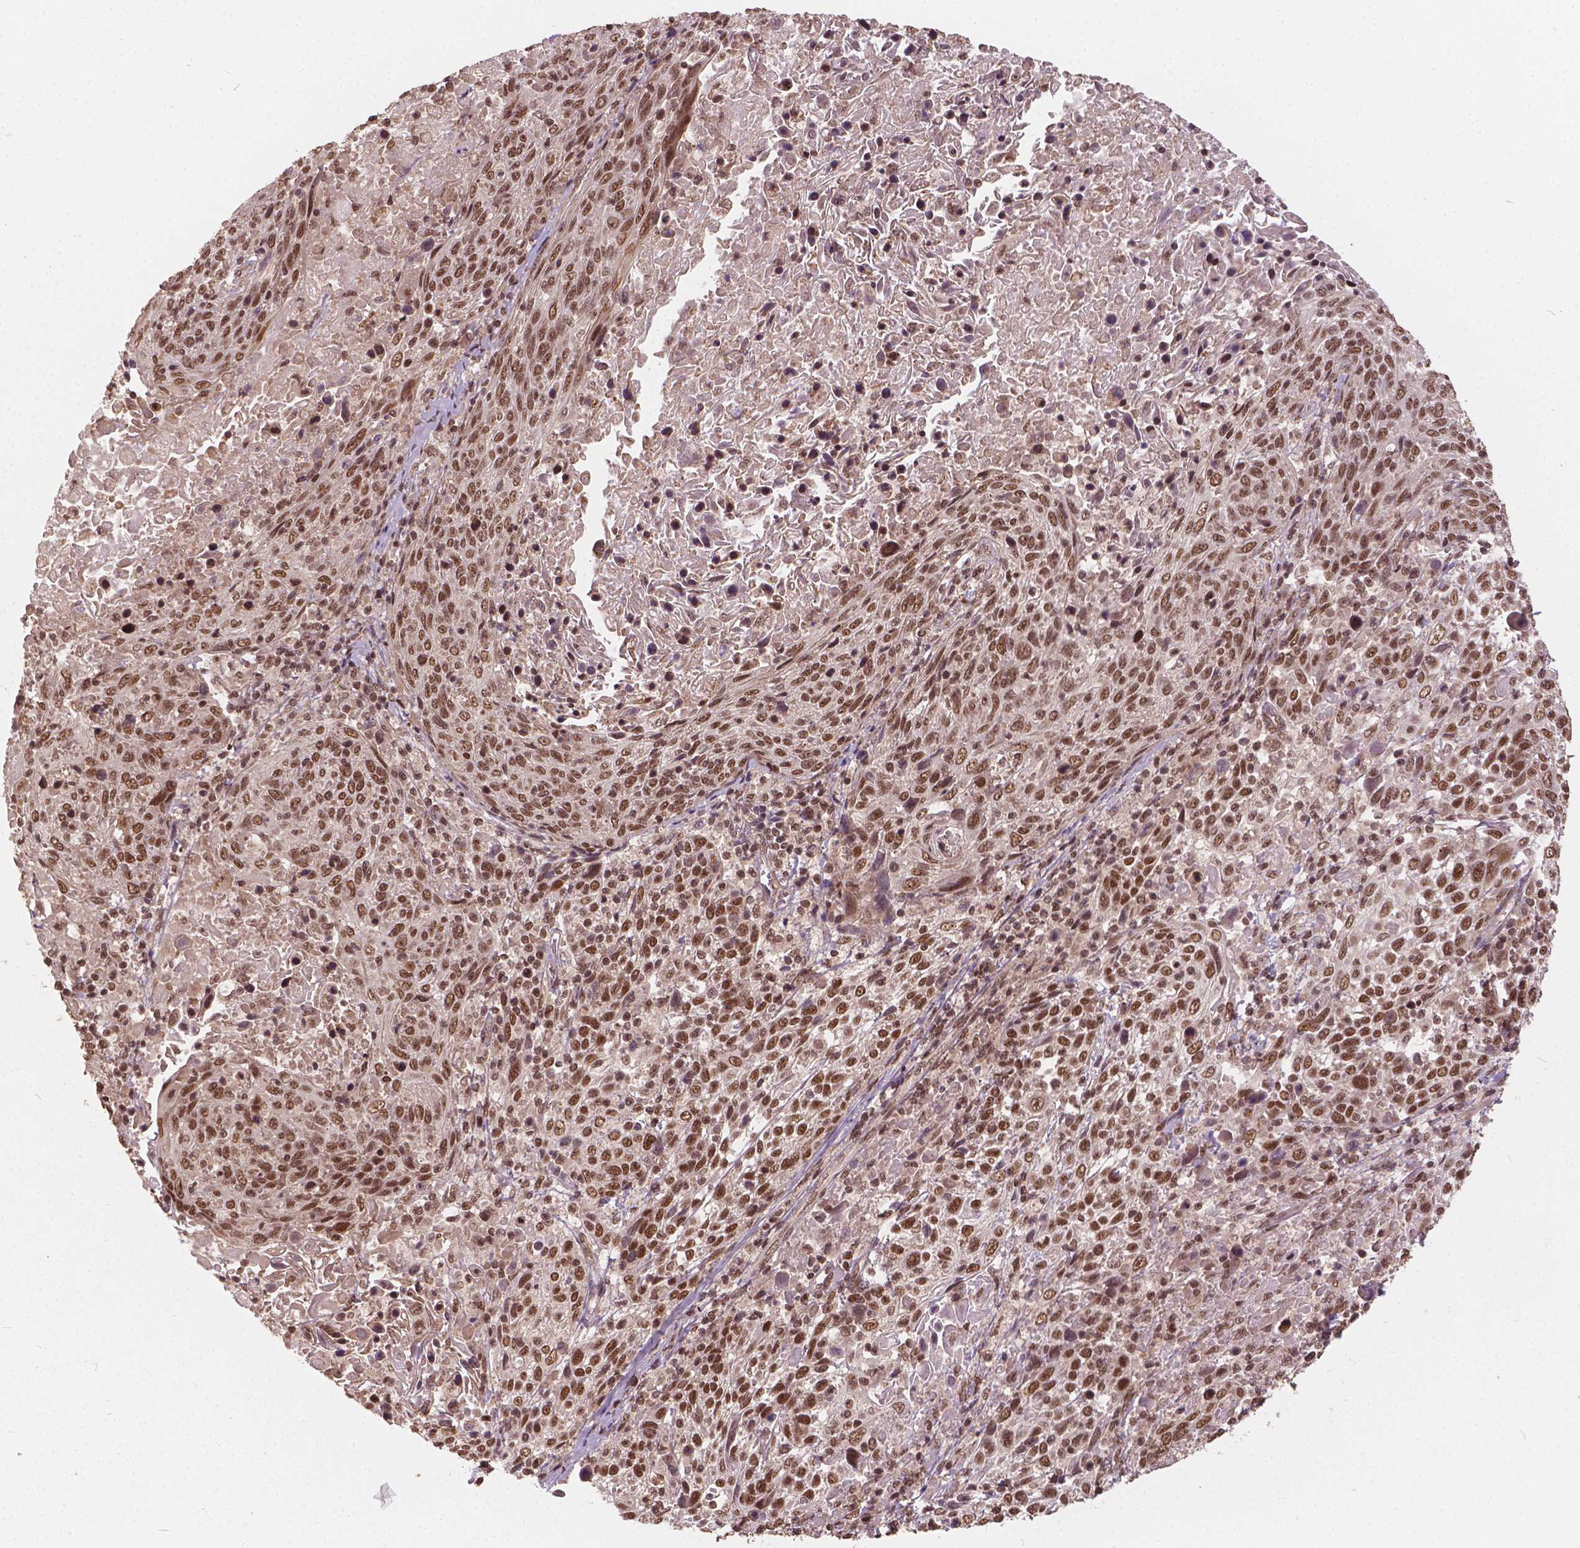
{"staining": {"intensity": "moderate", "quantity": ">75%", "location": "nuclear"}, "tissue": "cervical cancer", "cell_type": "Tumor cells", "image_type": "cancer", "snomed": [{"axis": "morphology", "description": "Squamous cell carcinoma, NOS"}, {"axis": "topography", "description": "Cervix"}], "caption": "Brown immunohistochemical staining in cervical cancer (squamous cell carcinoma) demonstrates moderate nuclear expression in about >75% of tumor cells.", "gene": "GPS2", "patient": {"sex": "female", "age": 61}}